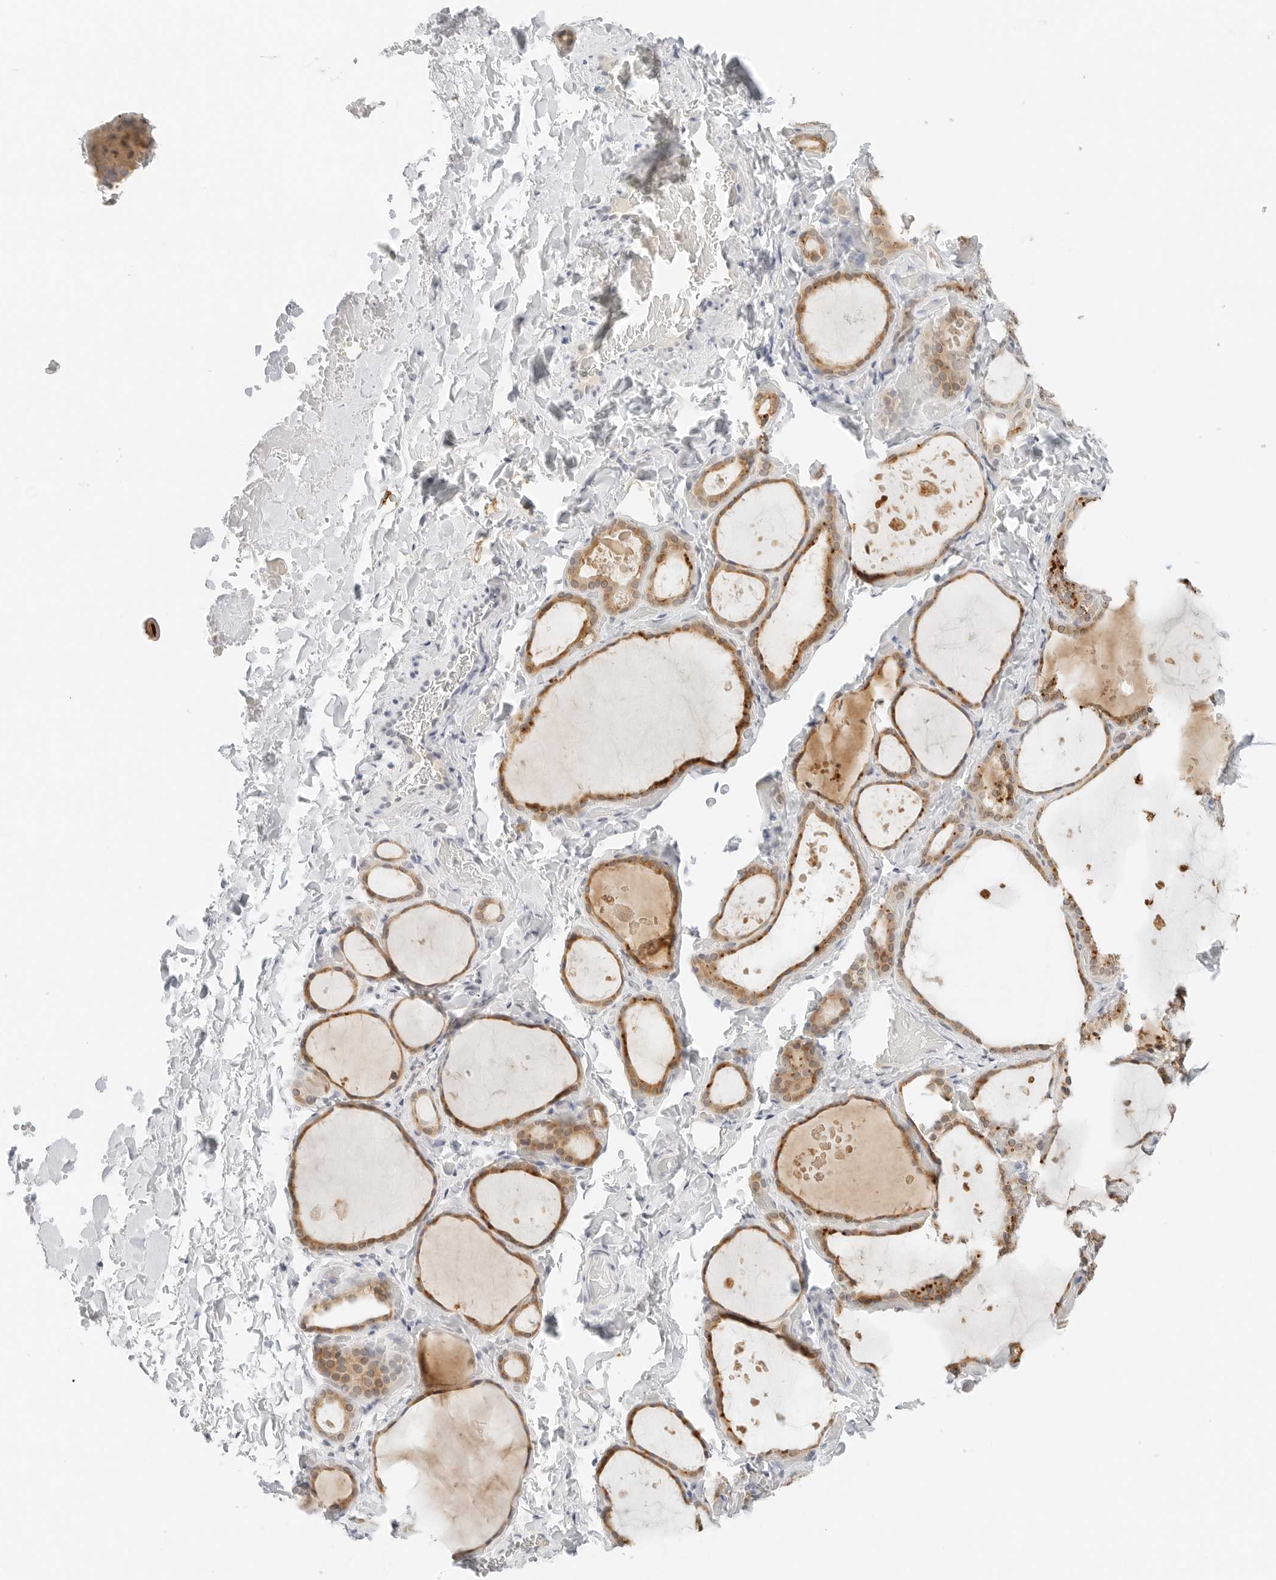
{"staining": {"intensity": "moderate", "quantity": ">75%", "location": "cytoplasmic/membranous,nuclear"}, "tissue": "thyroid gland", "cell_type": "Glandular cells", "image_type": "normal", "snomed": [{"axis": "morphology", "description": "Normal tissue, NOS"}, {"axis": "topography", "description": "Thyroid gland"}], "caption": "DAB (3,3'-diaminobenzidine) immunohistochemical staining of normal thyroid gland shows moderate cytoplasmic/membranous,nuclear protein positivity in about >75% of glandular cells. (brown staining indicates protein expression, while blue staining denotes nuclei).", "gene": "NEO1", "patient": {"sex": "female", "age": 44}}